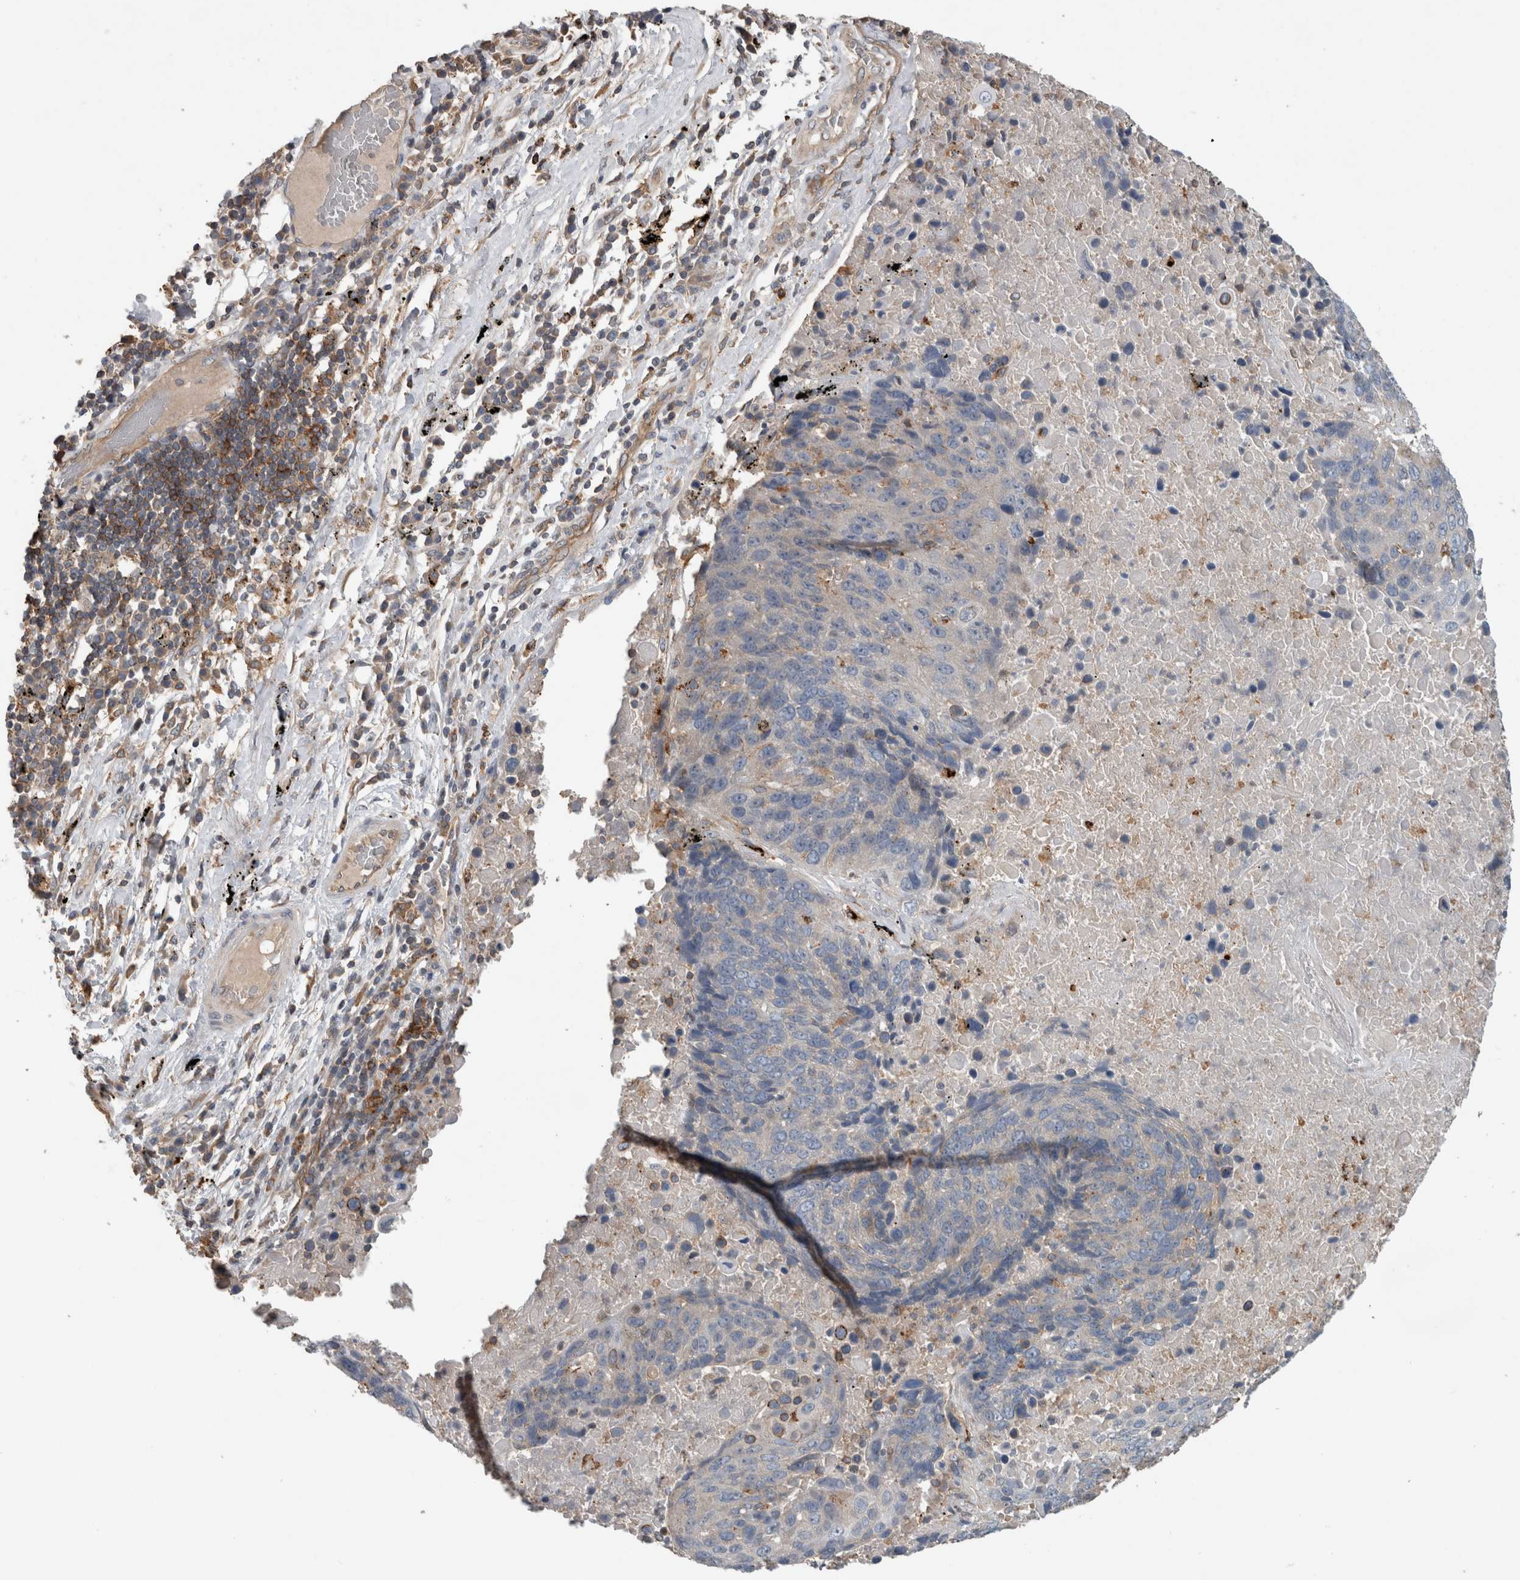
{"staining": {"intensity": "negative", "quantity": "none", "location": "none"}, "tissue": "lung cancer", "cell_type": "Tumor cells", "image_type": "cancer", "snomed": [{"axis": "morphology", "description": "Squamous cell carcinoma, NOS"}, {"axis": "topography", "description": "Lung"}], "caption": "The immunohistochemistry photomicrograph has no significant positivity in tumor cells of lung cancer tissue.", "gene": "TARBP1", "patient": {"sex": "male", "age": 66}}